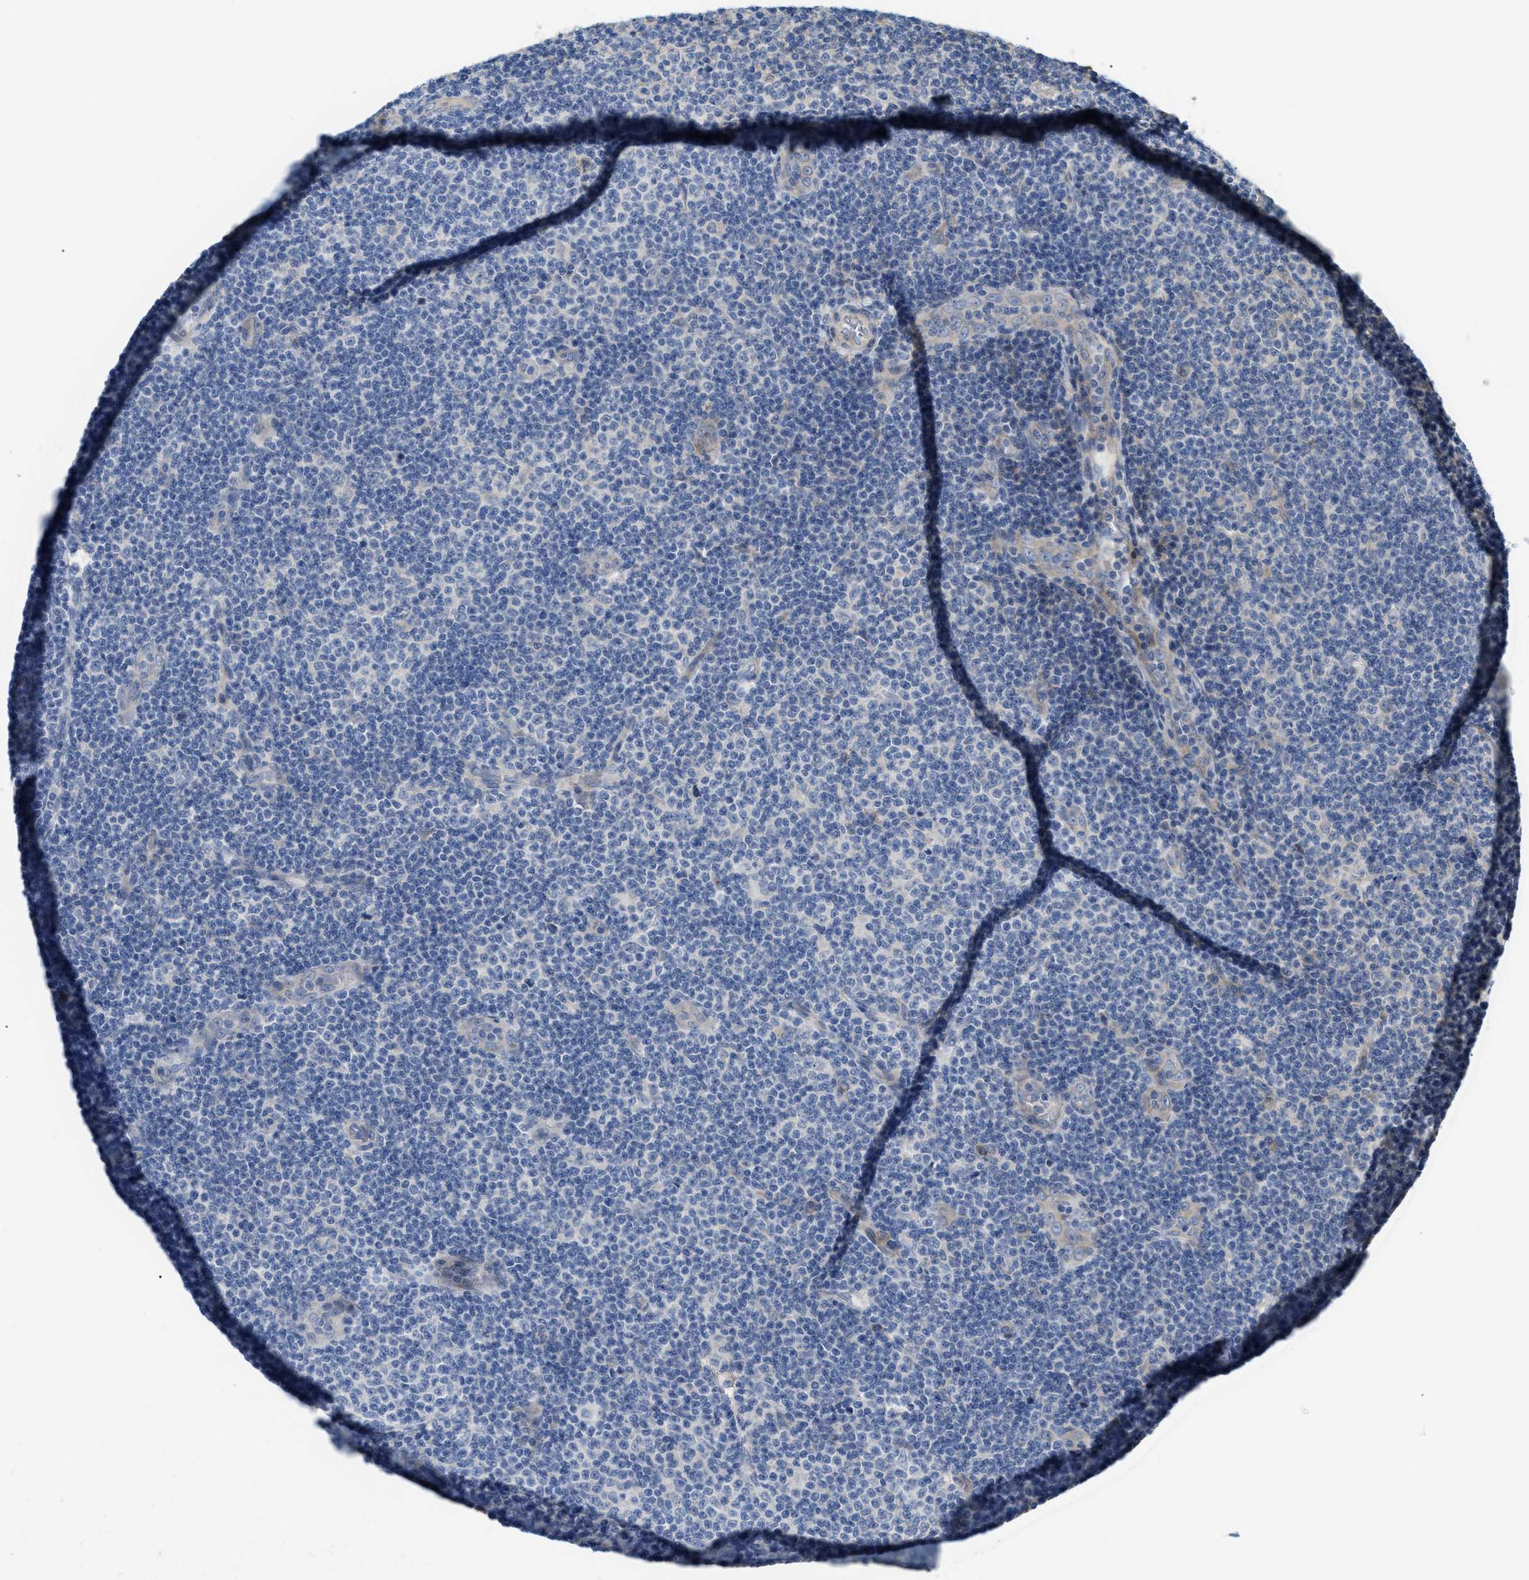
{"staining": {"intensity": "negative", "quantity": "none", "location": "none"}, "tissue": "lymphoma", "cell_type": "Tumor cells", "image_type": "cancer", "snomed": [{"axis": "morphology", "description": "Malignant lymphoma, non-Hodgkin's type, Low grade"}, {"axis": "topography", "description": "Lymph node"}], "caption": "The photomicrograph shows no staining of tumor cells in low-grade malignant lymphoma, non-Hodgkin's type.", "gene": "DHX58", "patient": {"sex": "male", "age": 83}}